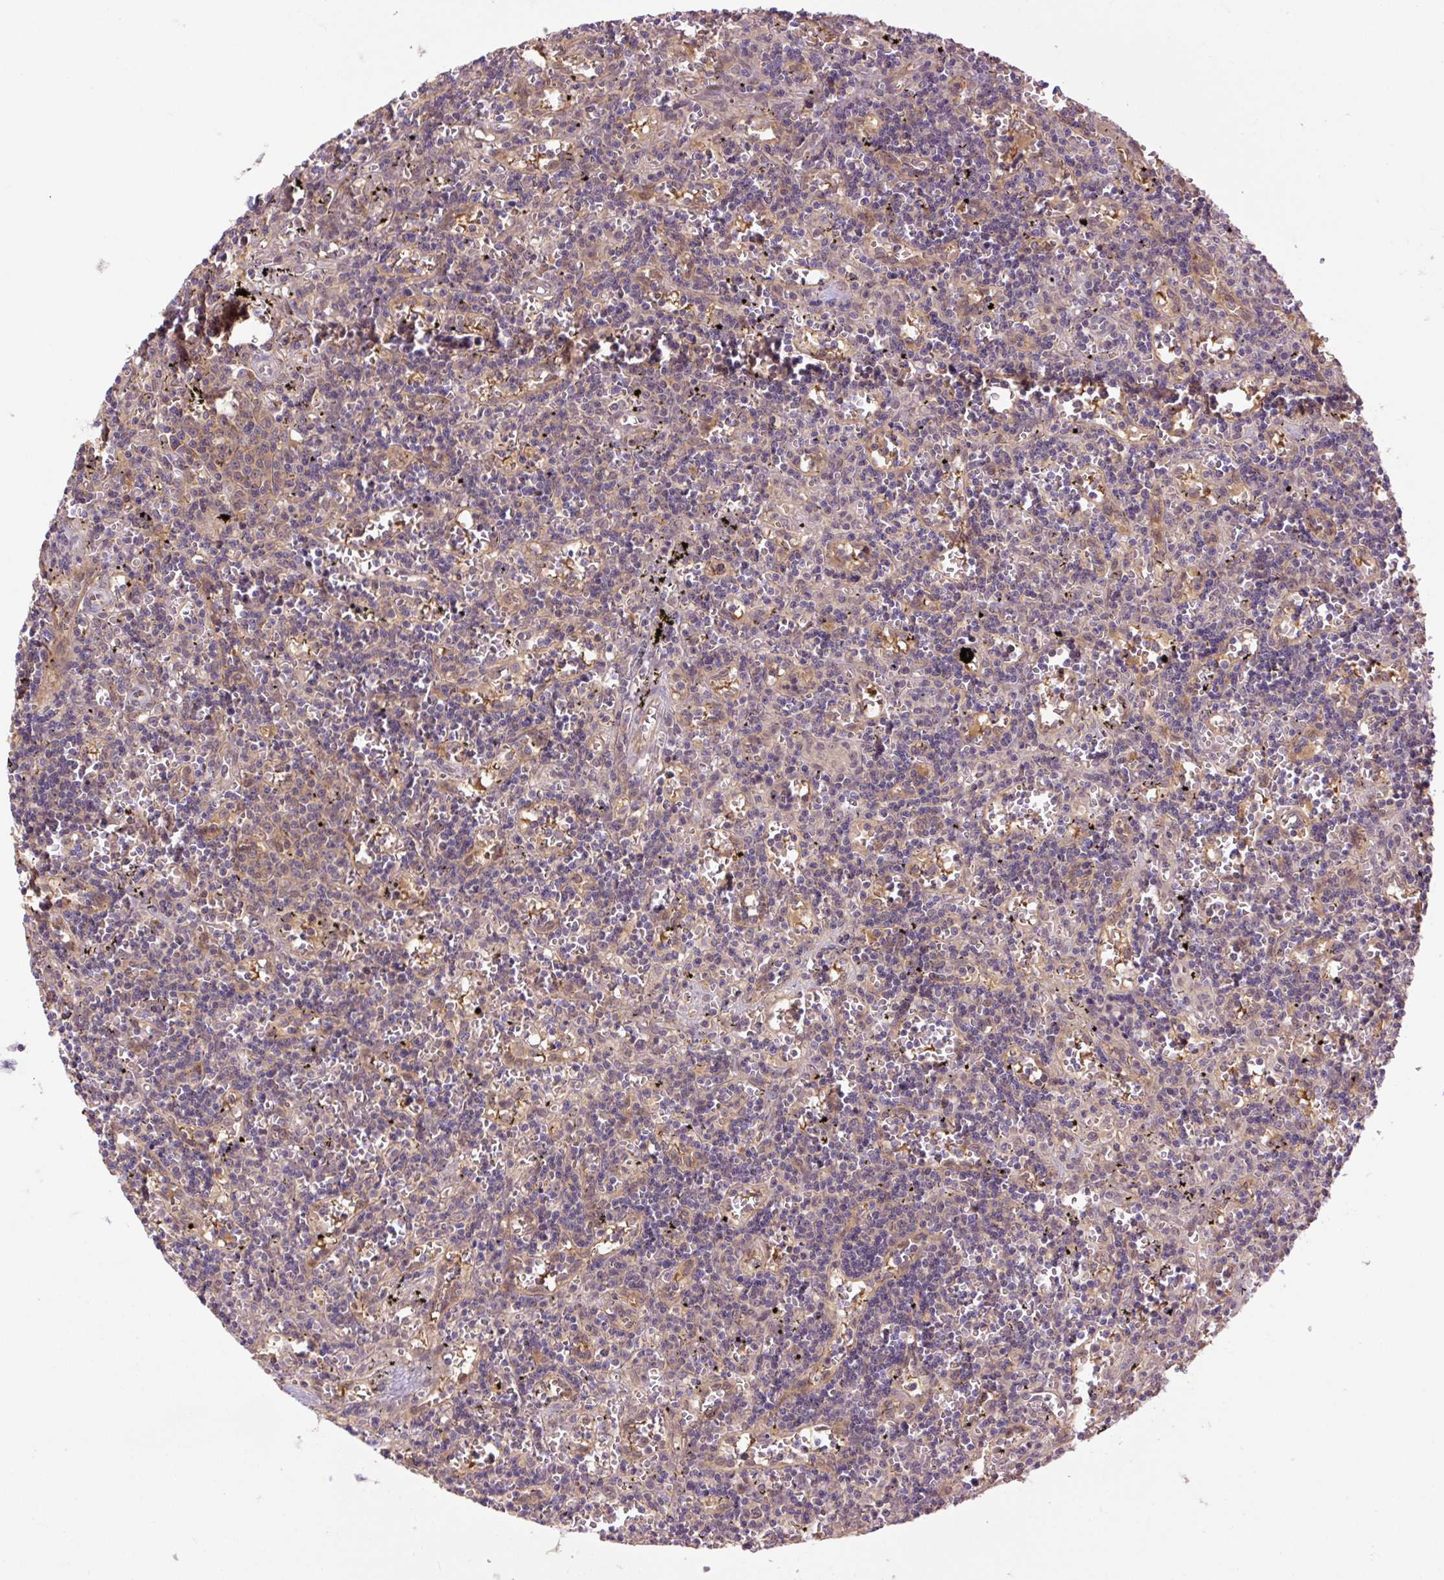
{"staining": {"intensity": "negative", "quantity": "none", "location": "none"}, "tissue": "lymphoma", "cell_type": "Tumor cells", "image_type": "cancer", "snomed": [{"axis": "morphology", "description": "Malignant lymphoma, non-Hodgkin's type, Low grade"}, {"axis": "topography", "description": "Spleen"}], "caption": "IHC of human malignant lymphoma, non-Hodgkin's type (low-grade) displays no expression in tumor cells.", "gene": "TPT1", "patient": {"sex": "male", "age": 60}}